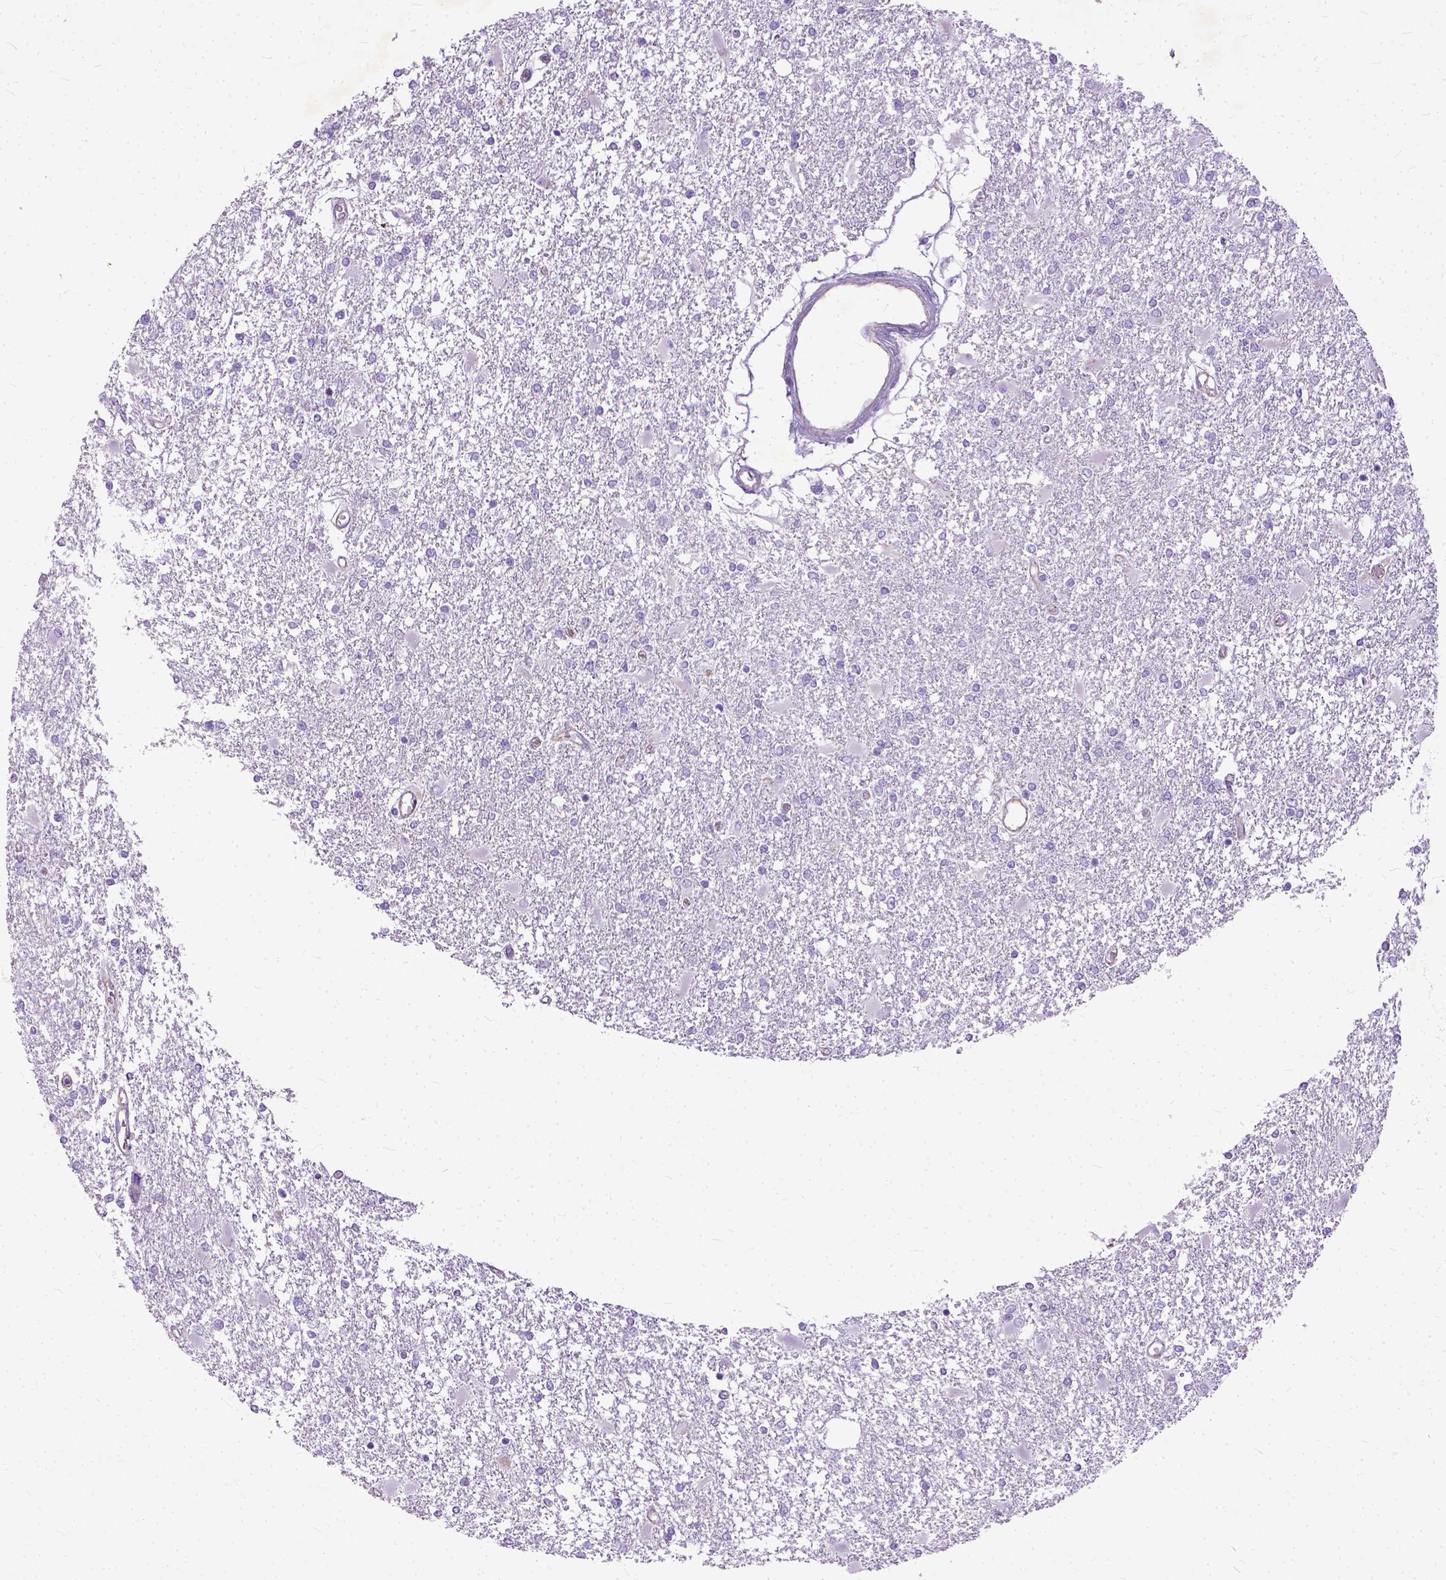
{"staining": {"intensity": "negative", "quantity": "none", "location": "none"}, "tissue": "glioma", "cell_type": "Tumor cells", "image_type": "cancer", "snomed": [{"axis": "morphology", "description": "Glioma, malignant, High grade"}, {"axis": "topography", "description": "Cerebral cortex"}], "caption": "The micrograph shows no significant staining in tumor cells of glioma.", "gene": "ADGRF1", "patient": {"sex": "male", "age": 79}}